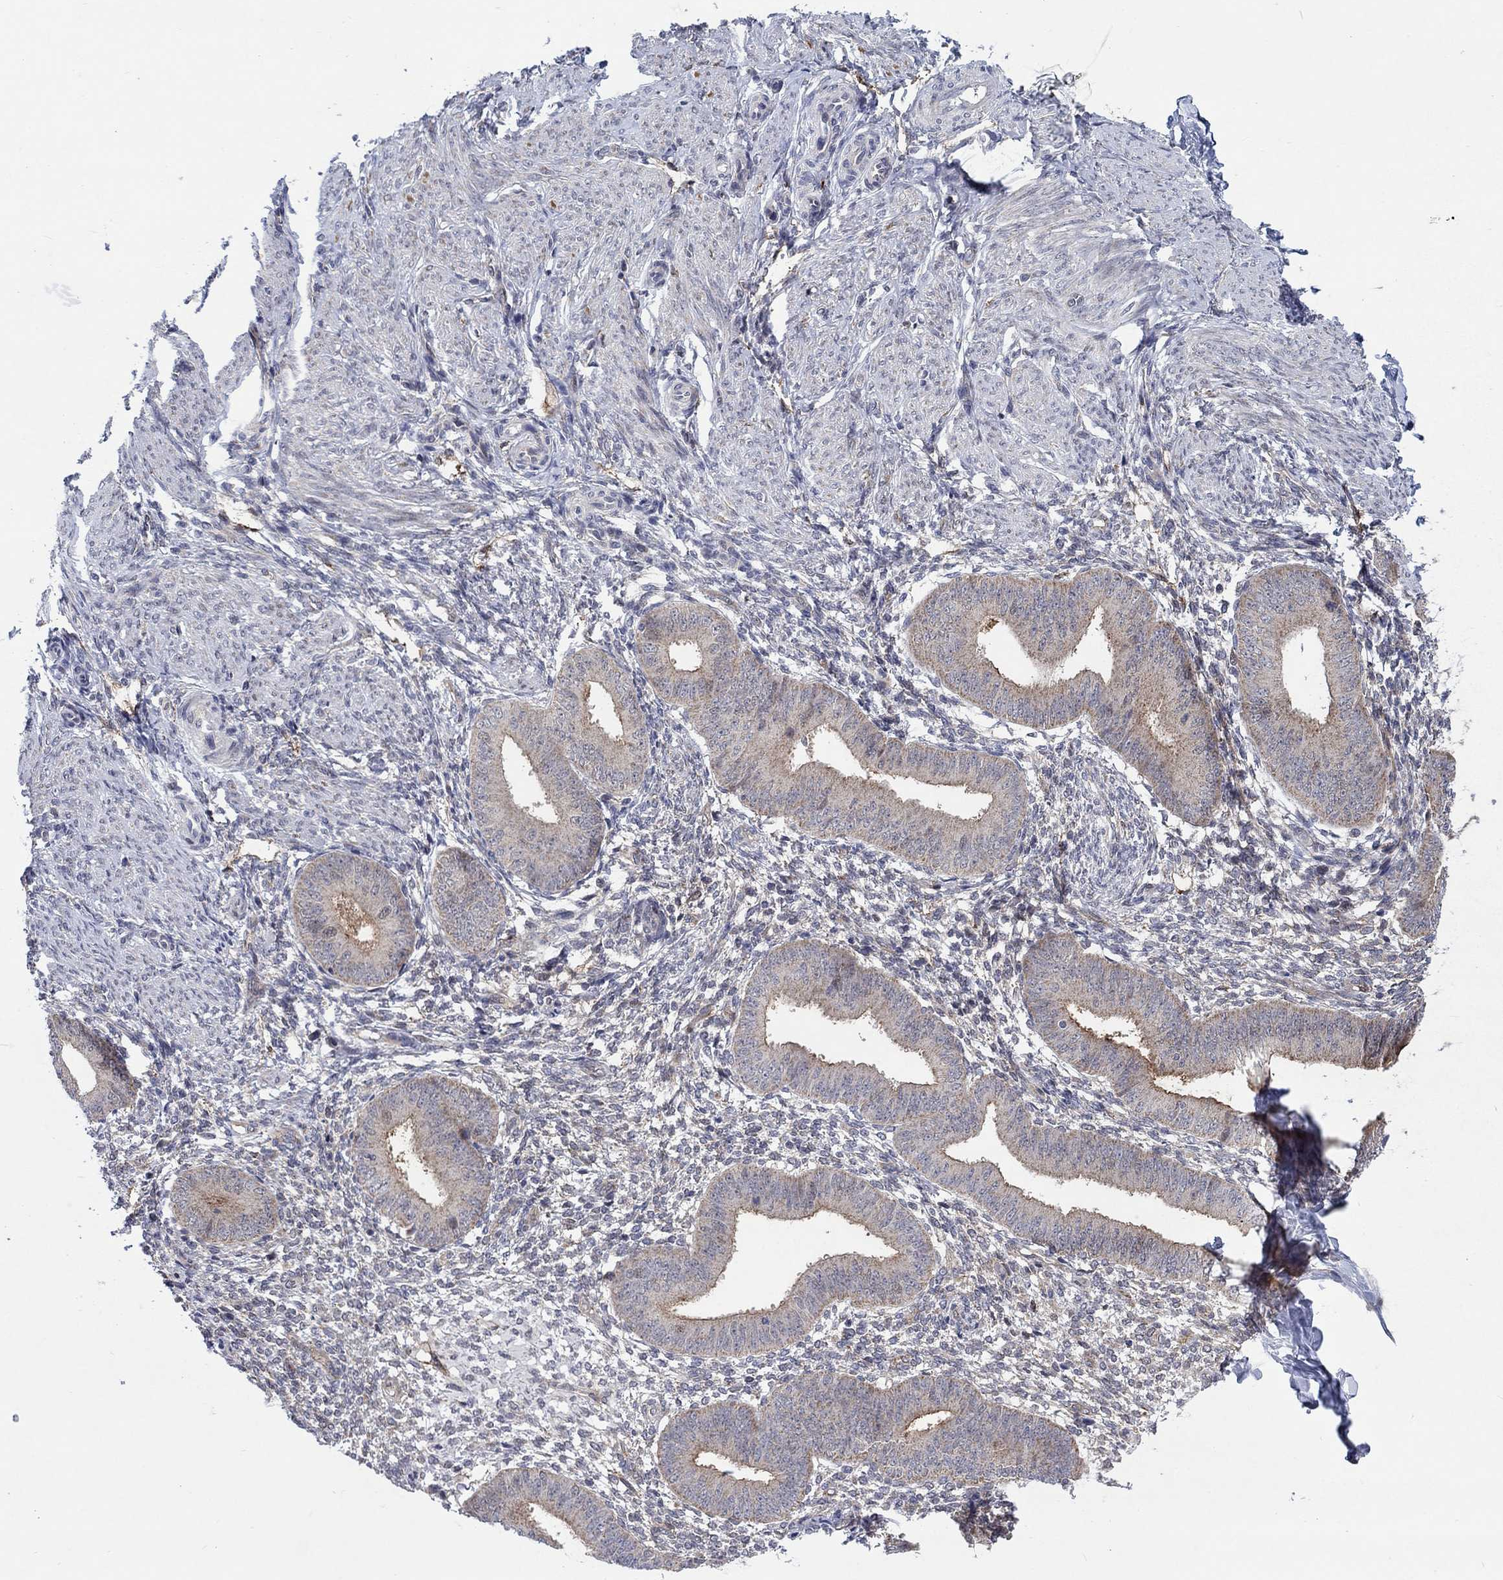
{"staining": {"intensity": "negative", "quantity": "none", "location": "none"}, "tissue": "endometrium", "cell_type": "Cells in endometrial stroma", "image_type": "normal", "snomed": [{"axis": "morphology", "description": "Normal tissue, NOS"}, {"axis": "topography", "description": "Endometrium"}], "caption": "This is an immunohistochemistry histopathology image of unremarkable endometrium. There is no expression in cells in endometrial stroma.", "gene": "SLC35F2", "patient": {"sex": "female", "age": 47}}